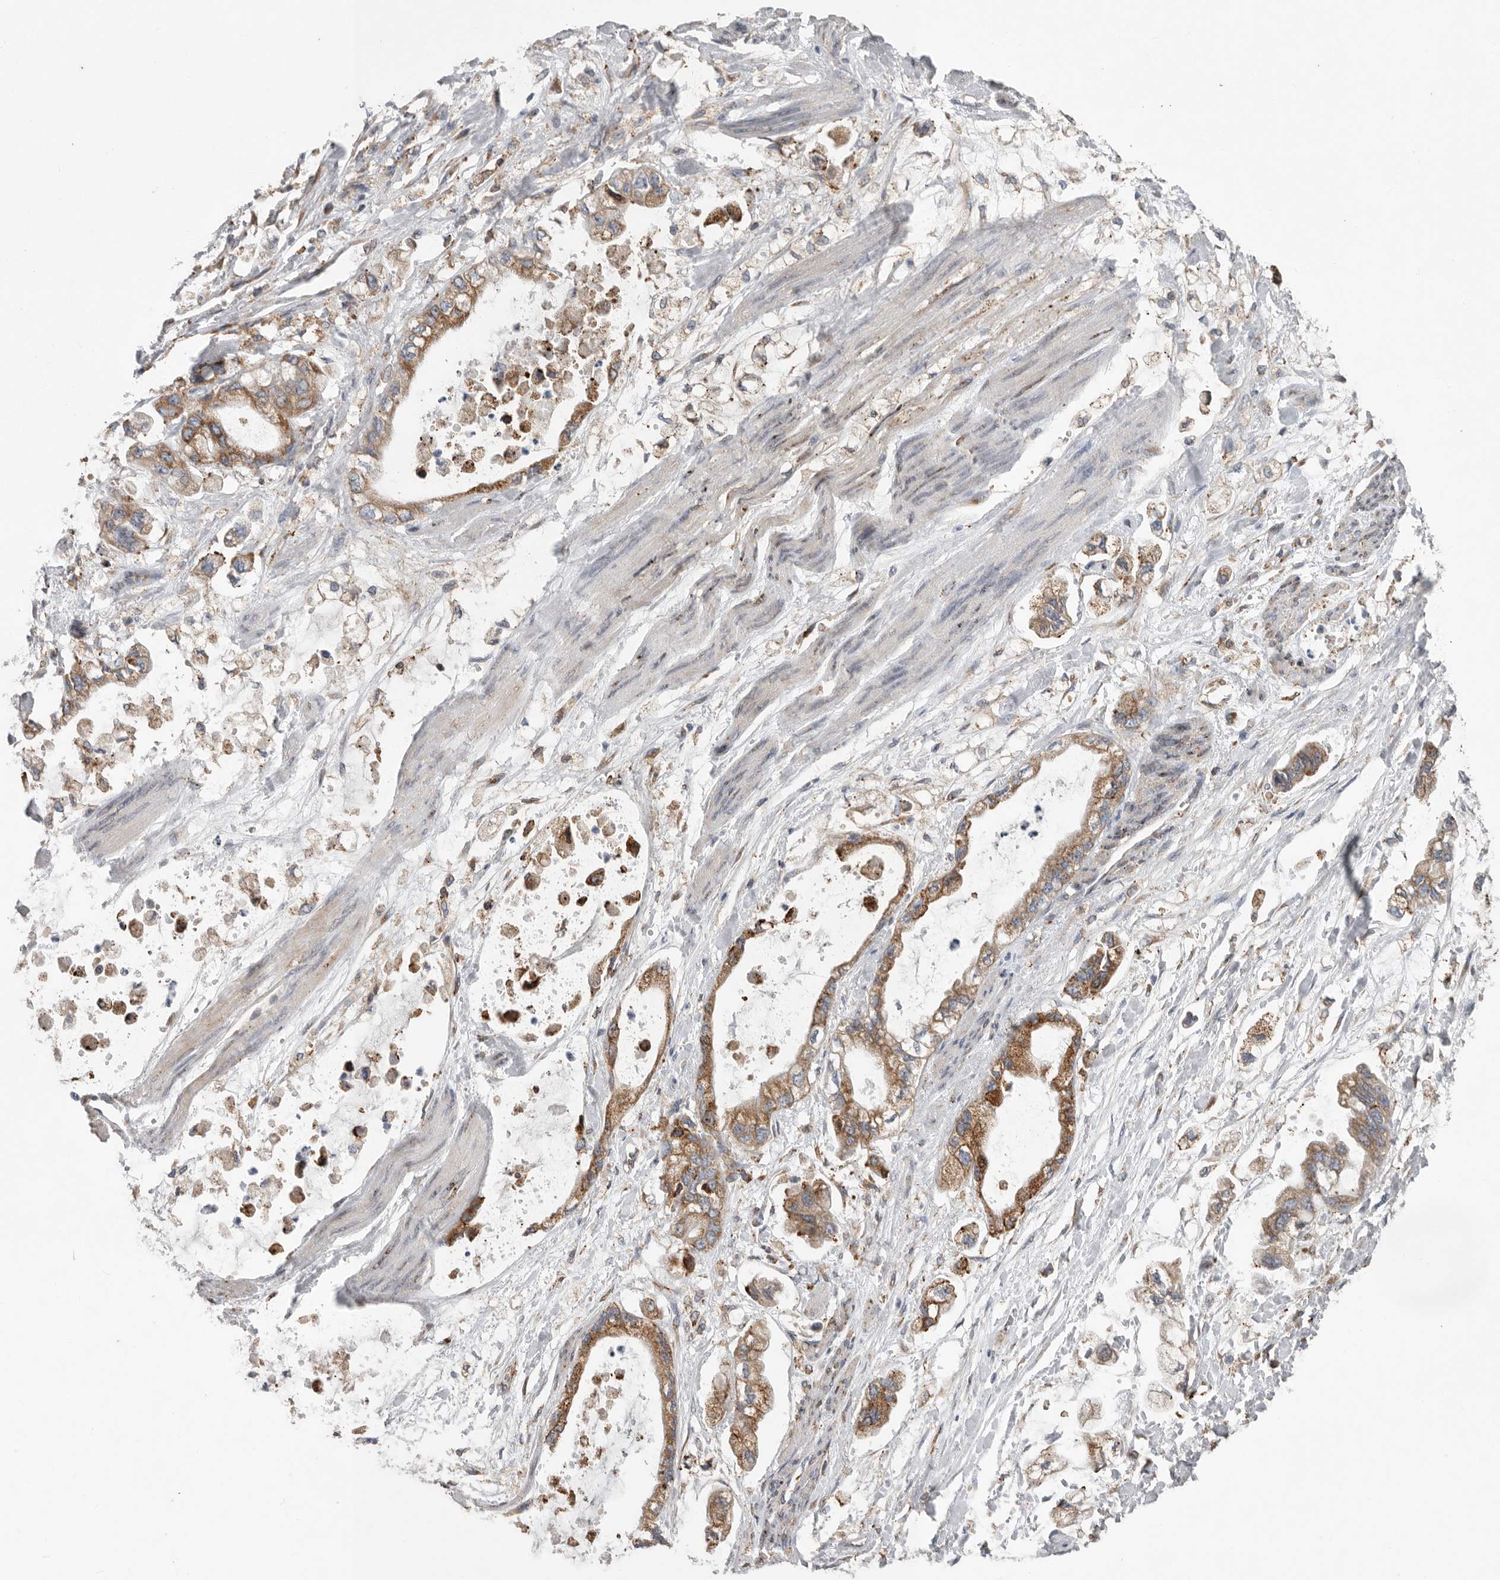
{"staining": {"intensity": "moderate", "quantity": ">75%", "location": "cytoplasmic/membranous"}, "tissue": "stomach cancer", "cell_type": "Tumor cells", "image_type": "cancer", "snomed": [{"axis": "morphology", "description": "Normal tissue, NOS"}, {"axis": "morphology", "description": "Adenocarcinoma, NOS"}, {"axis": "topography", "description": "Stomach"}], "caption": "Immunohistochemical staining of human stomach cancer (adenocarcinoma) demonstrates medium levels of moderate cytoplasmic/membranous protein expression in approximately >75% of tumor cells. (IHC, brightfield microscopy, high magnification).", "gene": "GANAB", "patient": {"sex": "male", "age": 62}}